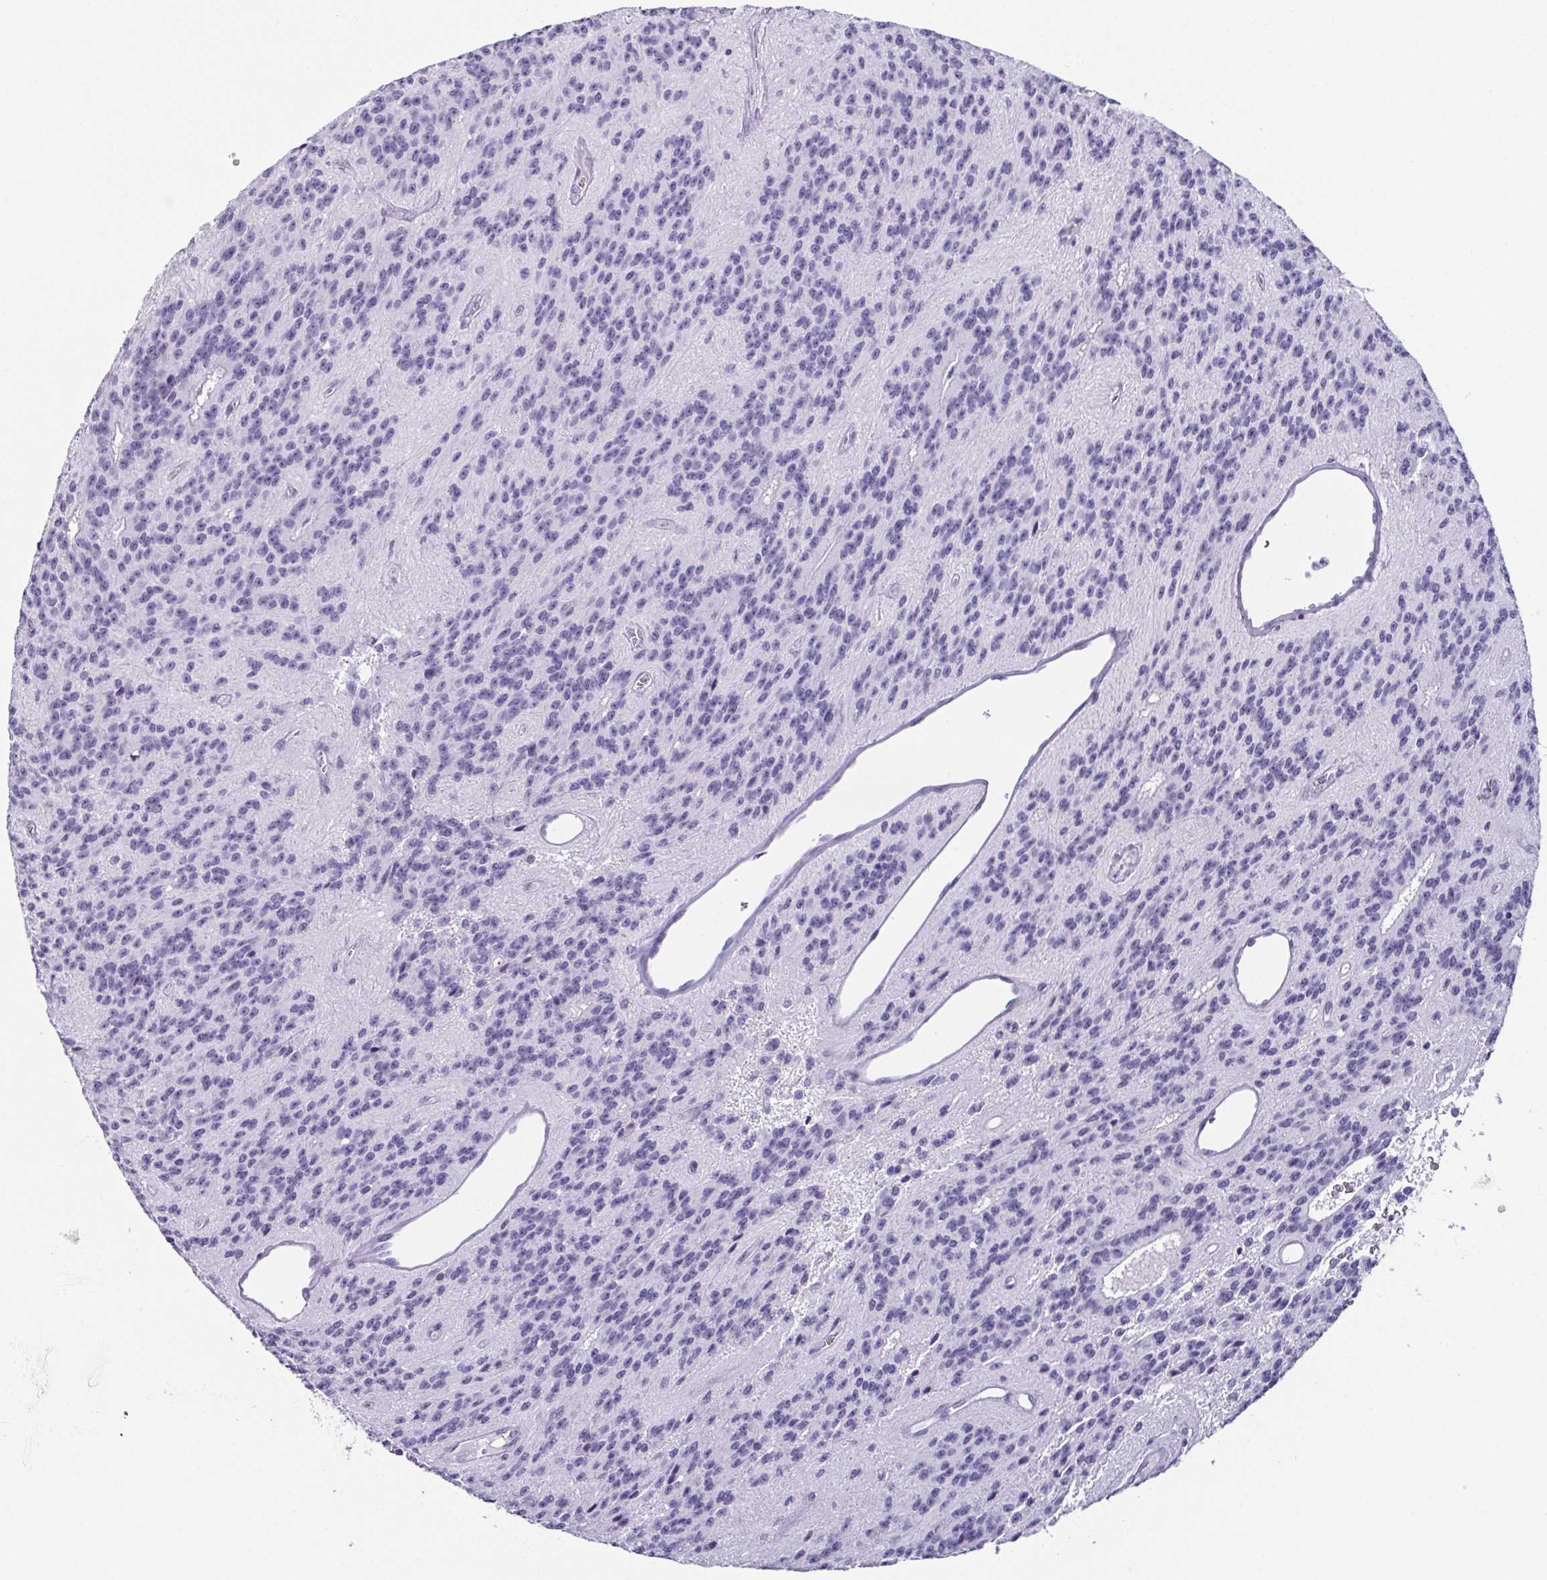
{"staining": {"intensity": "negative", "quantity": "none", "location": "none"}, "tissue": "glioma", "cell_type": "Tumor cells", "image_type": "cancer", "snomed": [{"axis": "morphology", "description": "Glioma, malignant, Low grade"}, {"axis": "topography", "description": "Brain"}], "caption": "The image demonstrates no staining of tumor cells in glioma.", "gene": "ESX1", "patient": {"sex": "male", "age": 31}}